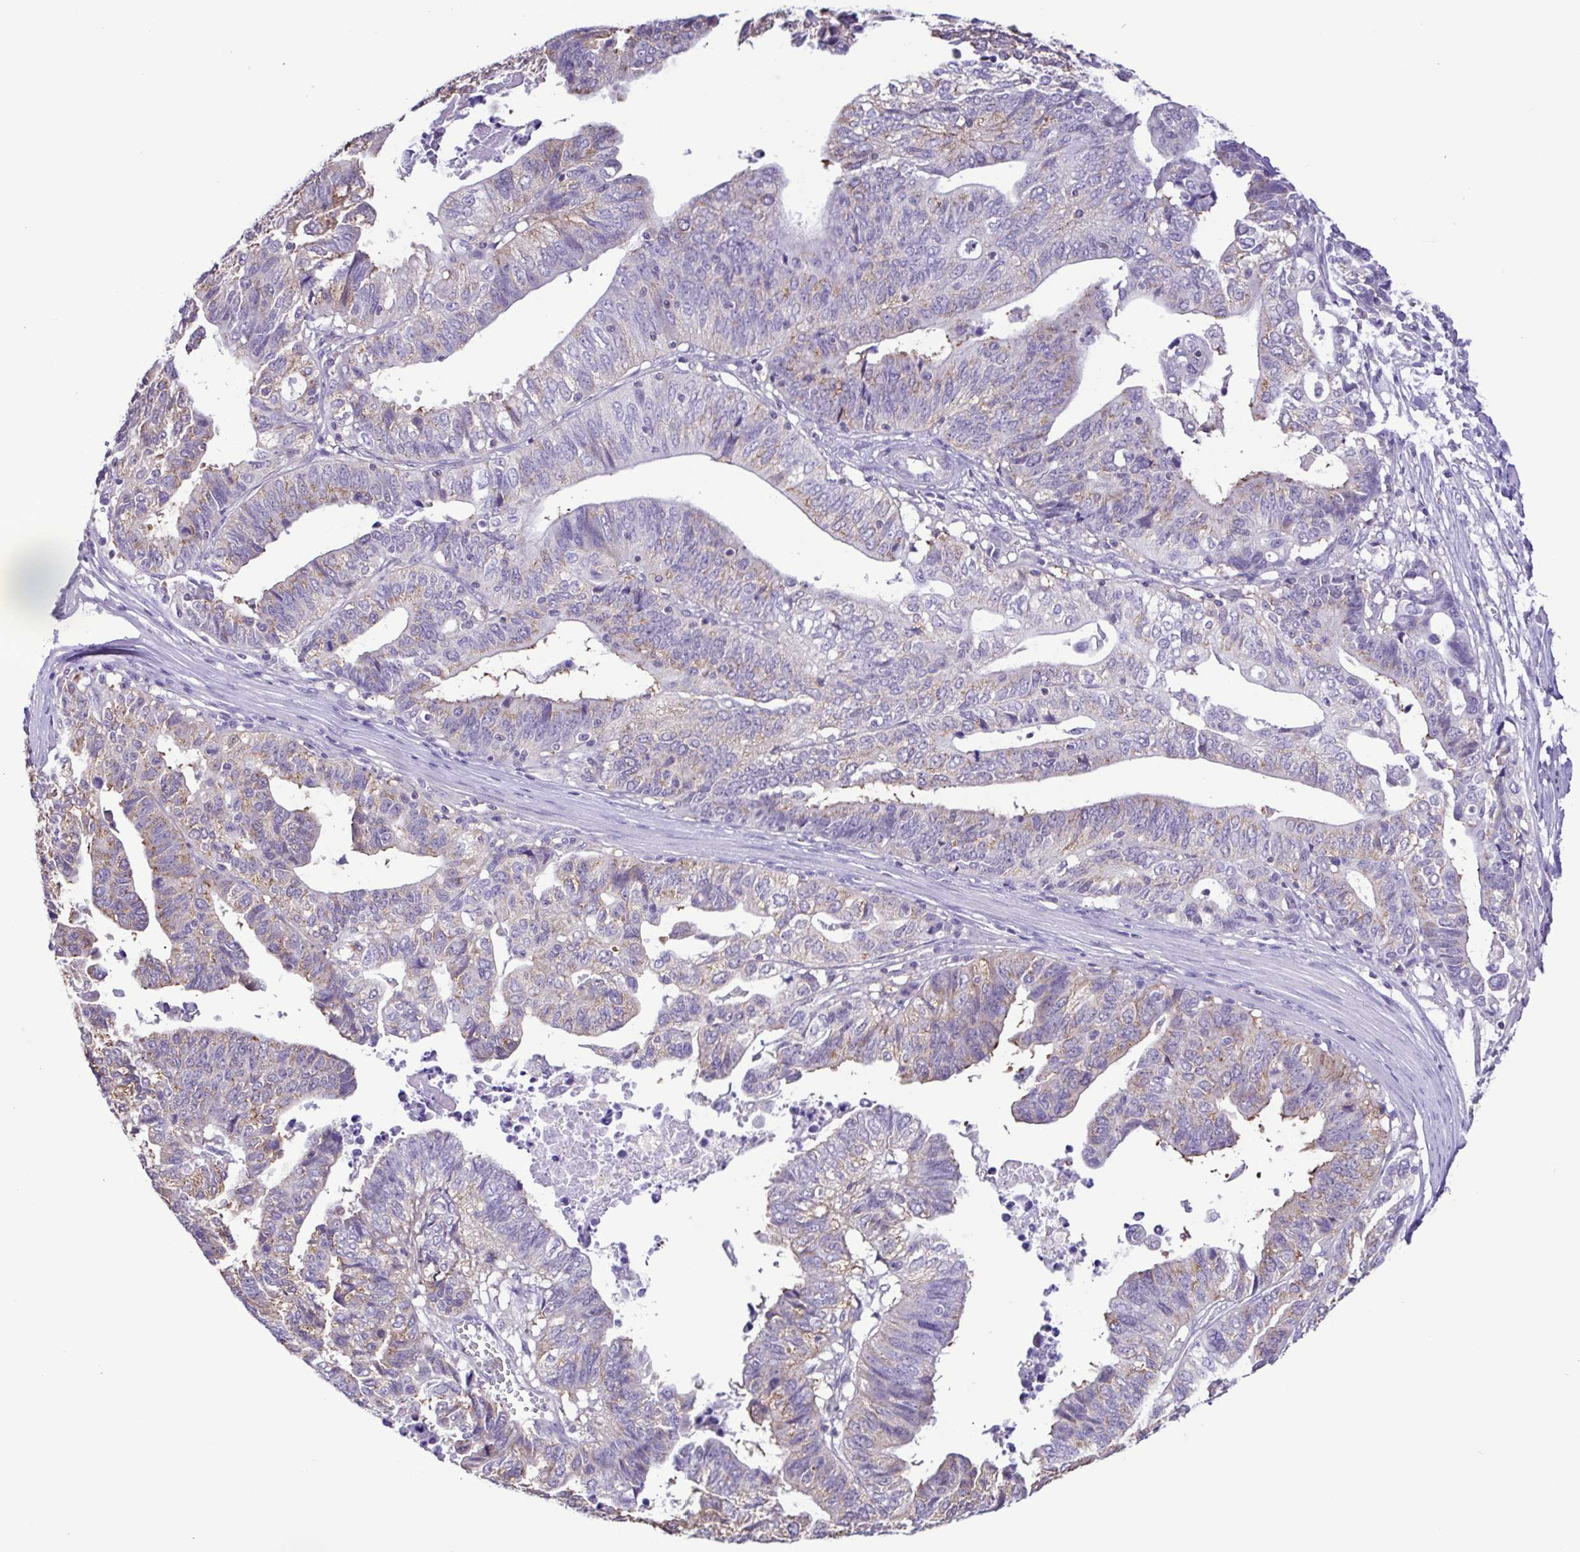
{"staining": {"intensity": "weak", "quantity": "25%-75%", "location": "cytoplasmic/membranous"}, "tissue": "stomach cancer", "cell_type": "Tumor cells", "image_type": "cancer", "snomed": [{"axis": "morphology", "description": "Adenocarcinoma, NOS"}, {"axis": "topography", "description": "Stomach, upper"}], "caption": "An image showing weak cytoplasmic/membranous expression in approximately 25%-75% of tumor cells in stomach cancer (adenocarcinoma), as visualized by brown immunohistochemical staining.", "gene": "CYP17A1", "patient": {"sex": "female", "age": 67}}